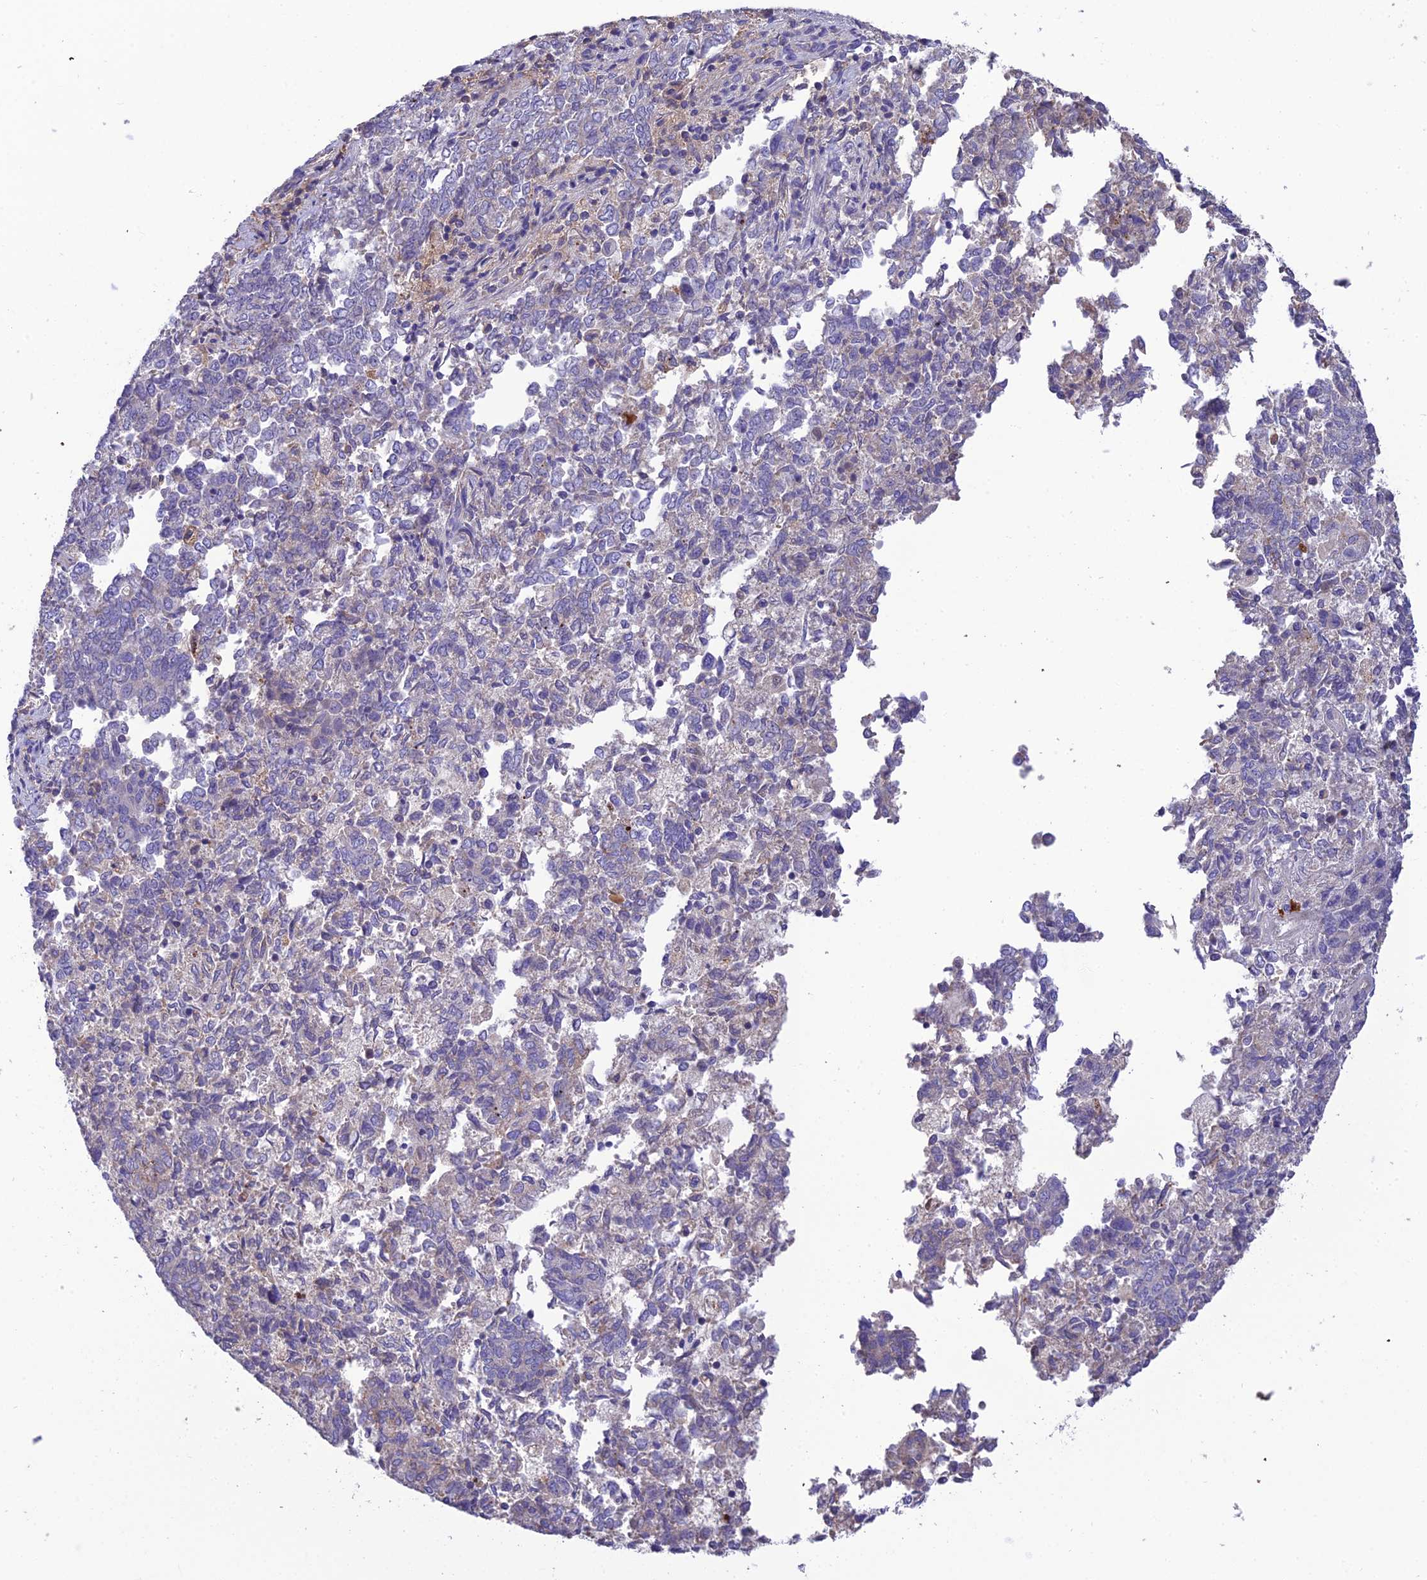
{"staining": {"intensity": "negative", "quantity": "none", "location": "none"}, "tissue": "endometrial cancer", "cell_type": "Tumor cells", "image_type": "cancer", "snomed": [{"axis": "morphology", "description": "Adenocarcinoma, NOS"}, {"axis": "topography", "description": "Endometrium"}], "caption": "Tumor cells are negative for protein expression in human adenocarcinoma (endometrial). Brightfield microscopy of IHC stained with DAB (3,3'-diaminobenzidine) (brown) and hematoxylin (blue), captured at high magnification.", "gene": "MIOS", "patient": {"sex": "female", "age": 80}}